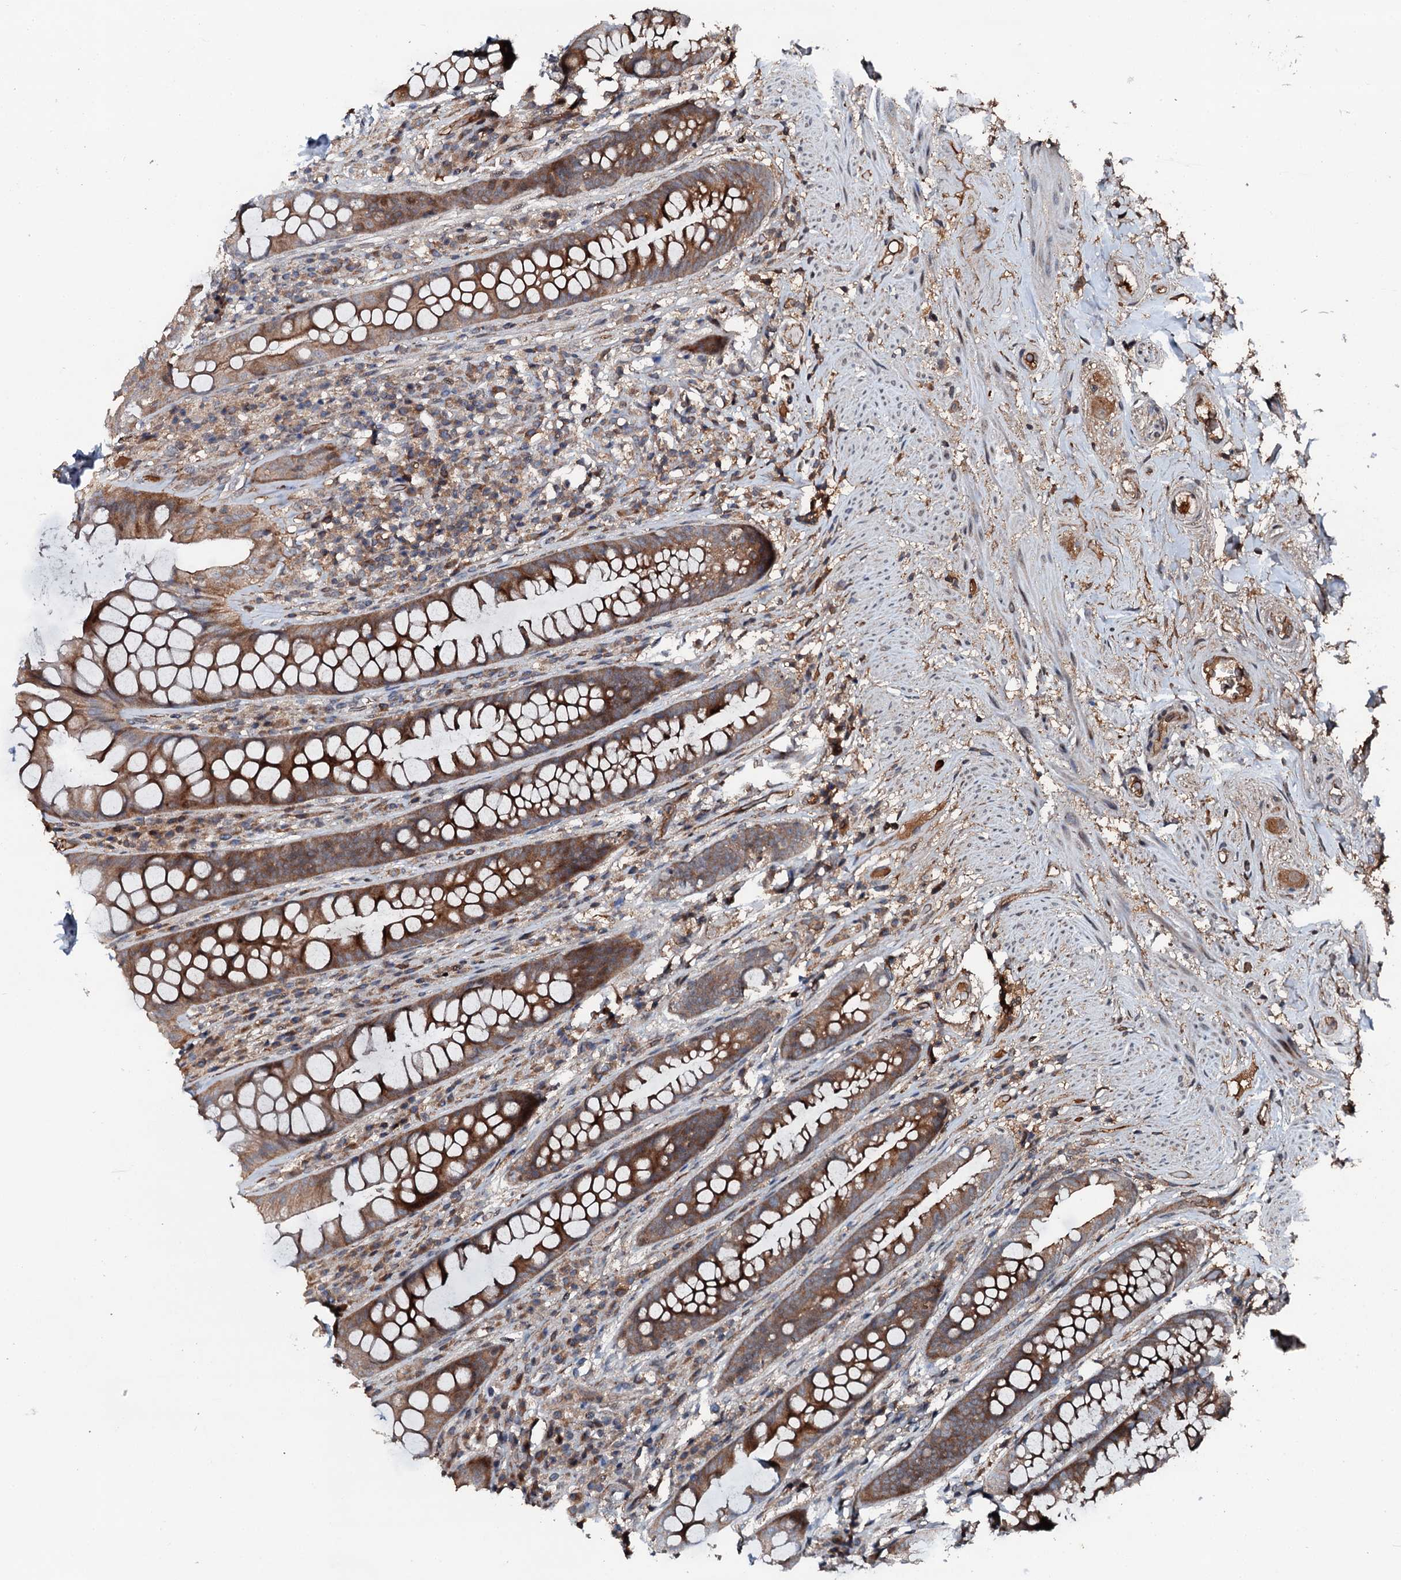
{"staining": {"intensity": "moderate", "quantity": ">75%", "location": "cytoplasmic/membranous"}, "tissue": "rectum", "cell_type": "Glandular cells", "image_type": "normal", "snomed": [{"axis": "morphology", "description": "Normal tissue, NOS"}, {"axis": "topography", "description": "Rectum"}], "caption": "IHC photomicrograph of benign rectum: rectum stained using IHC demonstrates medium levels of moderate protein expression localized specifically in the cytoplasmic/membranous of glandular cells, appearing as a cytoplasmic/membranous brown color.", "gene": "FLYWCH1", "patient": {"sex": "male", "age": 74}}